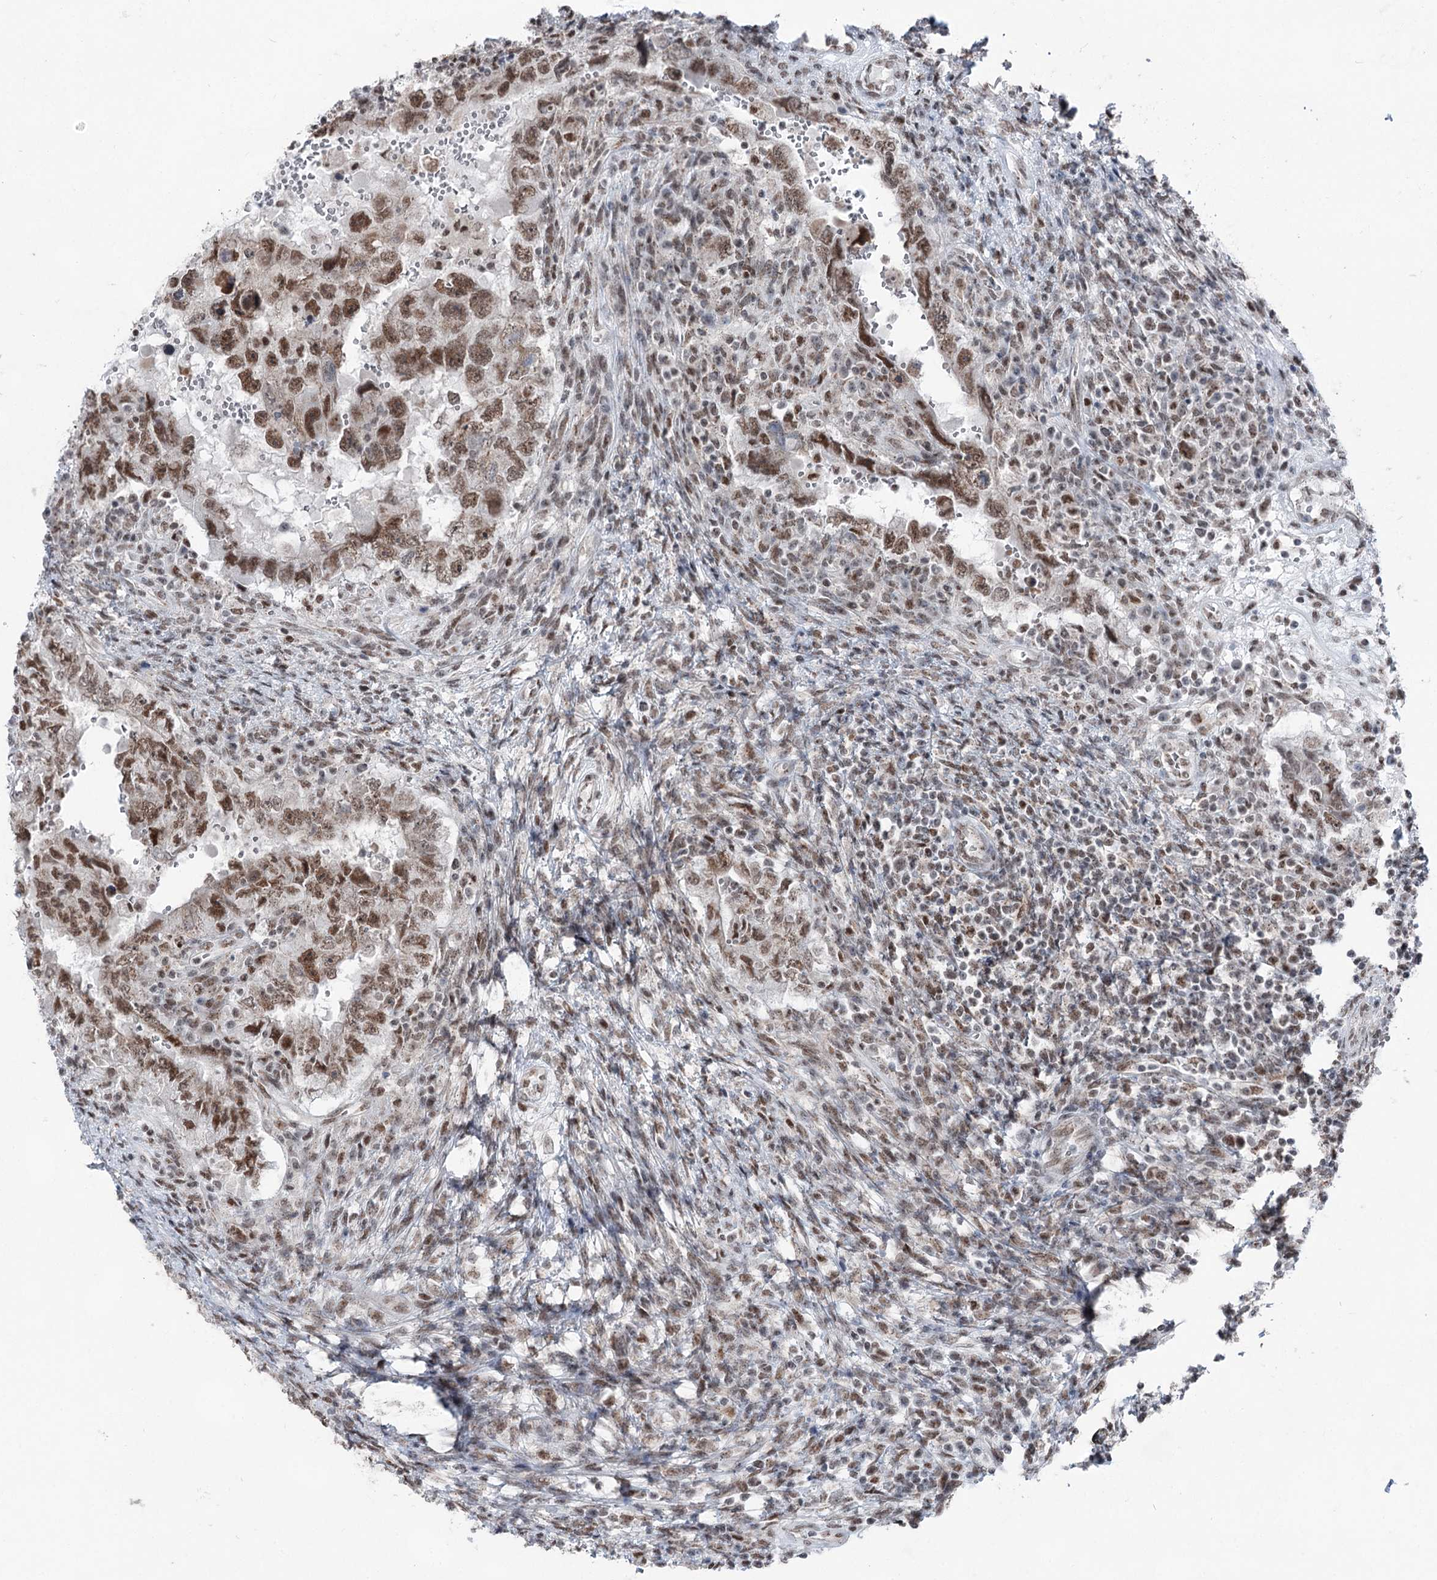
{"staining": {"intensity": "moderate", "quantity": ">75%", "location": "nuclear"}, "tissue": "testis cancer", "cell_type": "Tumor cells", "image_type": "cancer", "snomed": [{"axis": "morphology", "description": "Carcinoma, Embryonal, NOS"}, {"axis": "topography", "description": "Testis"}], "caption": "Protein expression analysis of testis cancer (embryonal carcinoma) exhibits moderate nuclear staining in approximately >75% of tumor cells.", "gene": "ZCCHC8", "patient": {"sex": "male", "age": 26}}